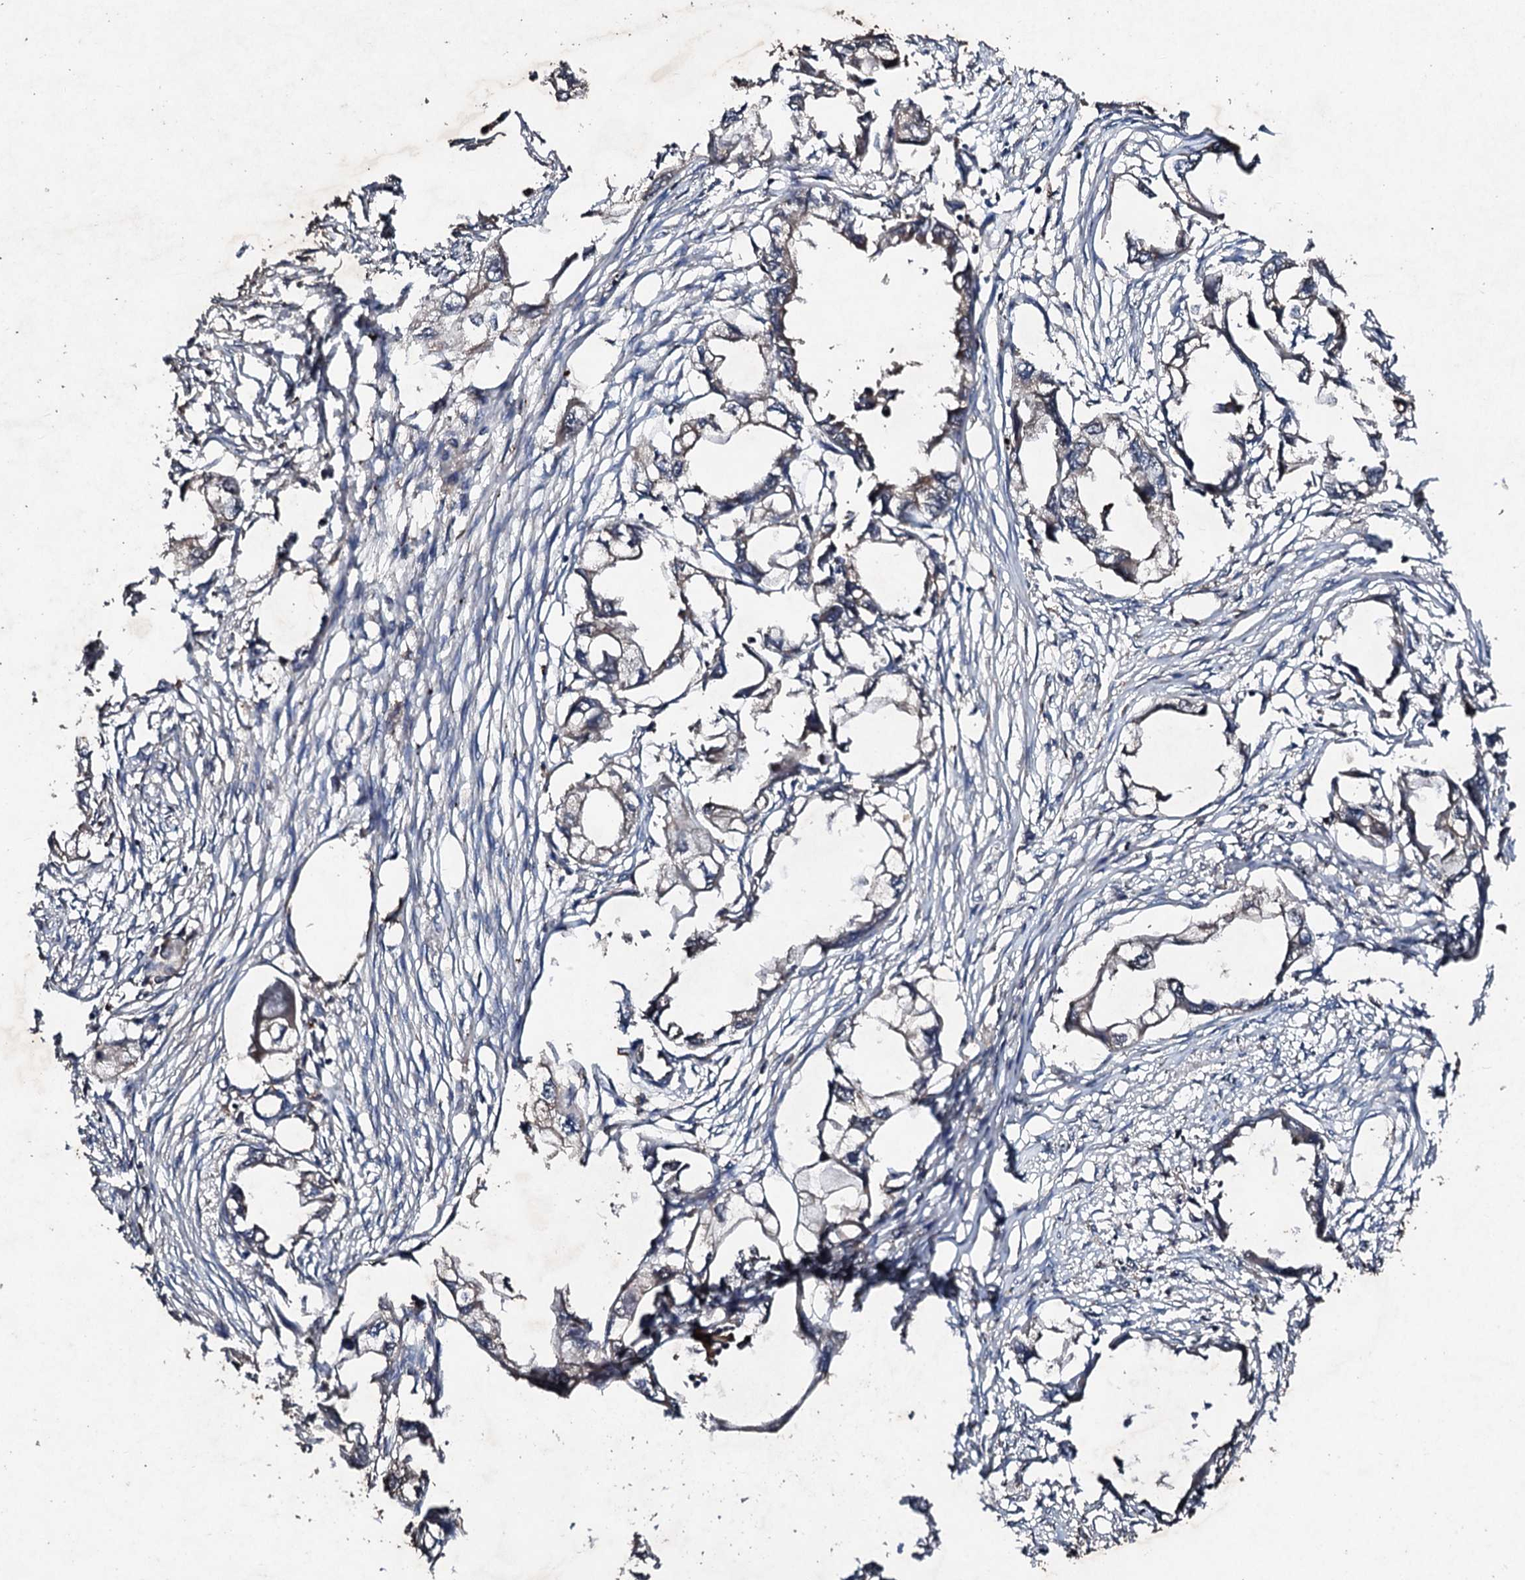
{"staining": {"intensity": "negative", "quantity": "none", "location": "none"}, "tissue": "endometrial cancer", "cell_type": "Tumor cells", "image_type": "cancer", "snomed": [{"axis": "morphology", "description": "Adenocarcinoma, NOS"}, {"axis": "morphology", "description": "Adenocarcinoma, metastatic, NOS"}, {"axis": "topography", "description": "Adipose tissue"}, {"axis": "topography", "description": "Endometrium"}], "caption": "There is no significant expression in tumor cells of endometrial cancer. (DAB IHC visualized using brightfield microscopy, high magnification).", "gene": "KERA", "patient": {"sex": "female", "age": 67}}